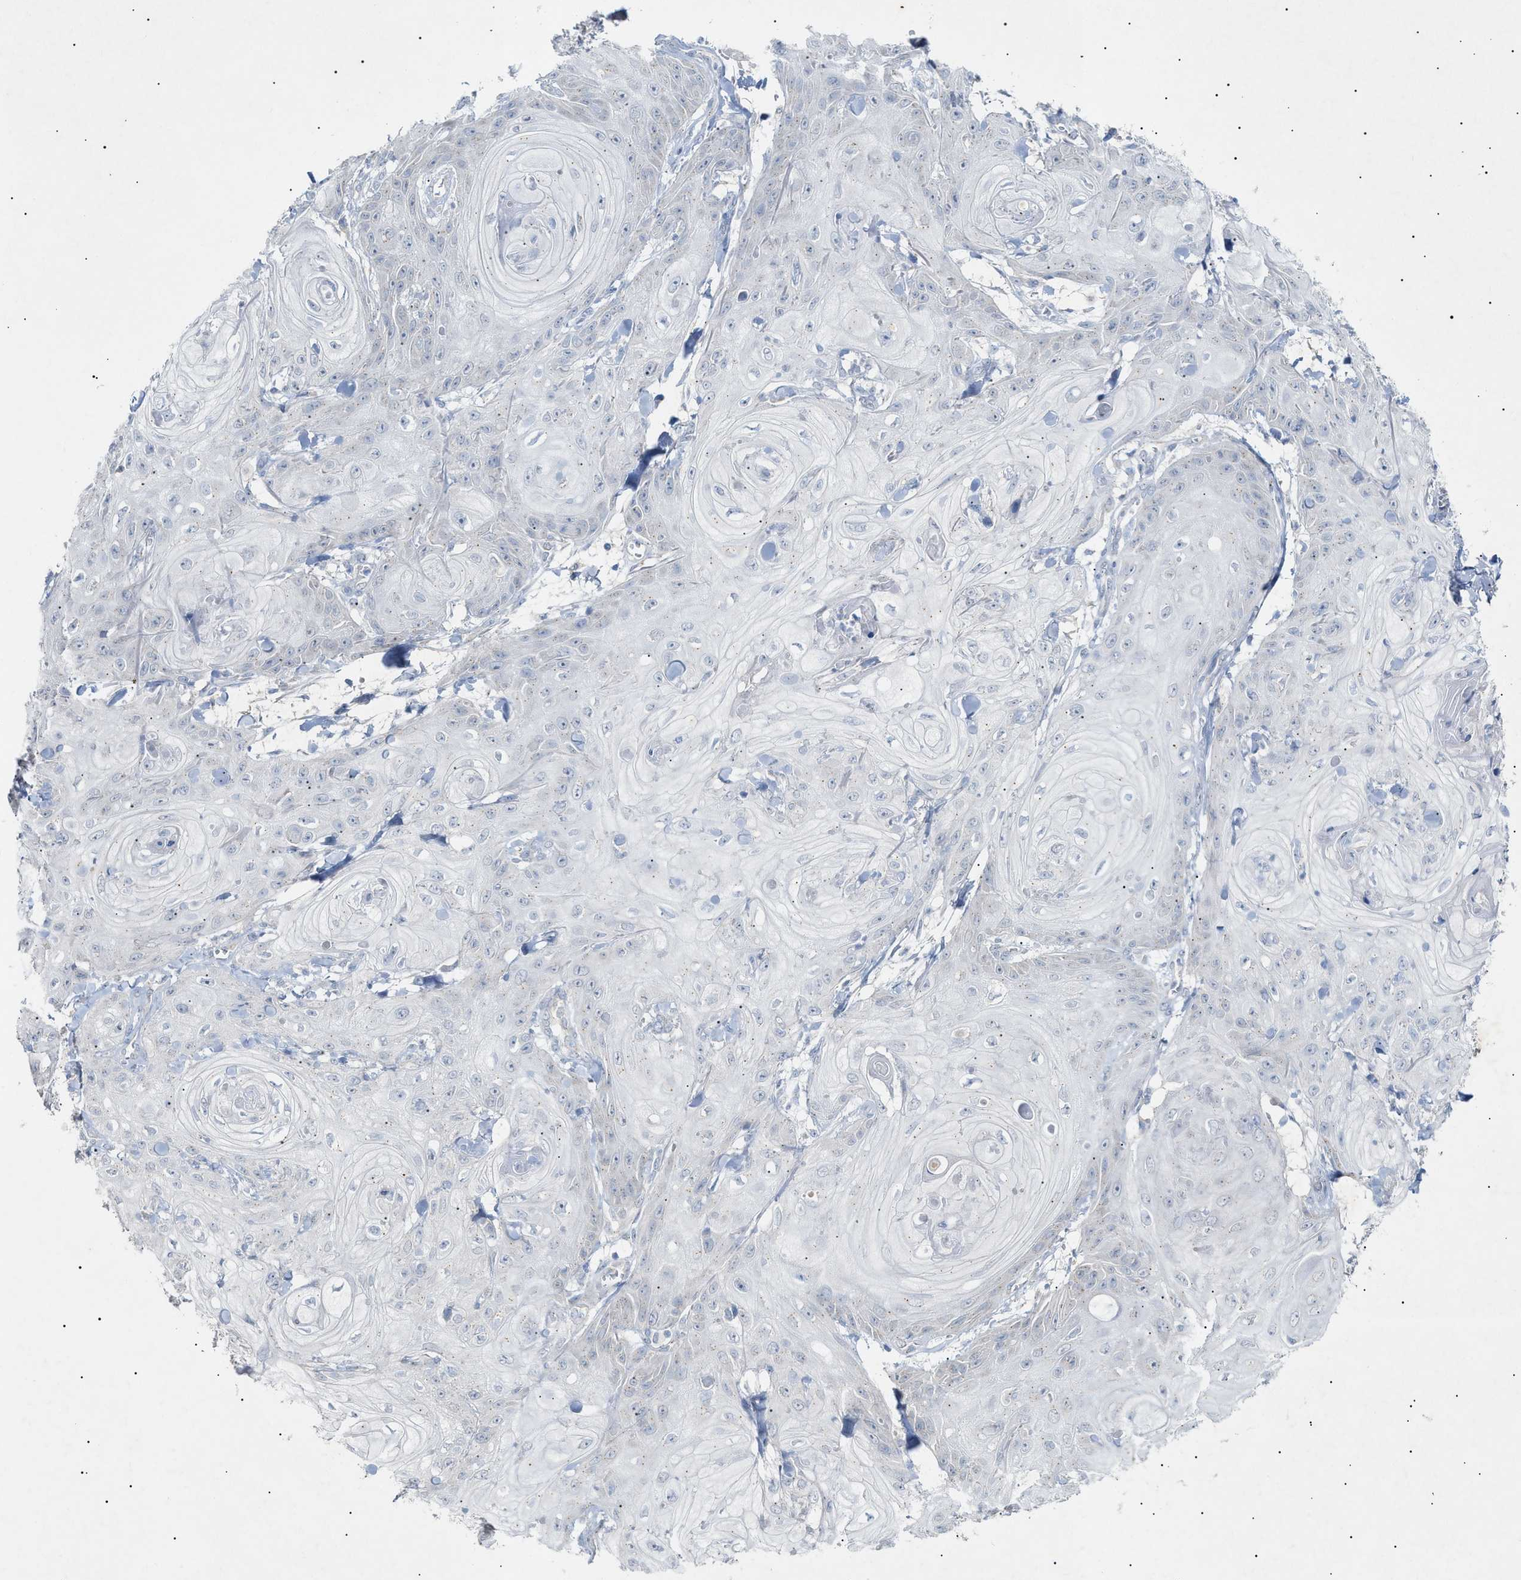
{"staining": {"intensity": "negative", "quantity": "none", "location": "none"}, "tissue": "skin cancer", "cell_type": "Tumor cells", "image_type": "cancer", "snomed": [{"axis": "morphology", "description": "Squamous cell carcinoma, NOS"}, {"axis": "topography", "description": "Skin"}], "caption": "IHC photomicrograph of human squamous cell carcinoma (skin) stained for a protein (brown), which exhibits no positivity in tumor cells. (Brightfield microscopy of DAB IHC at high magnification).", "gene": "SLC25A31", "patient": {"sex": "male", "age": 74}}